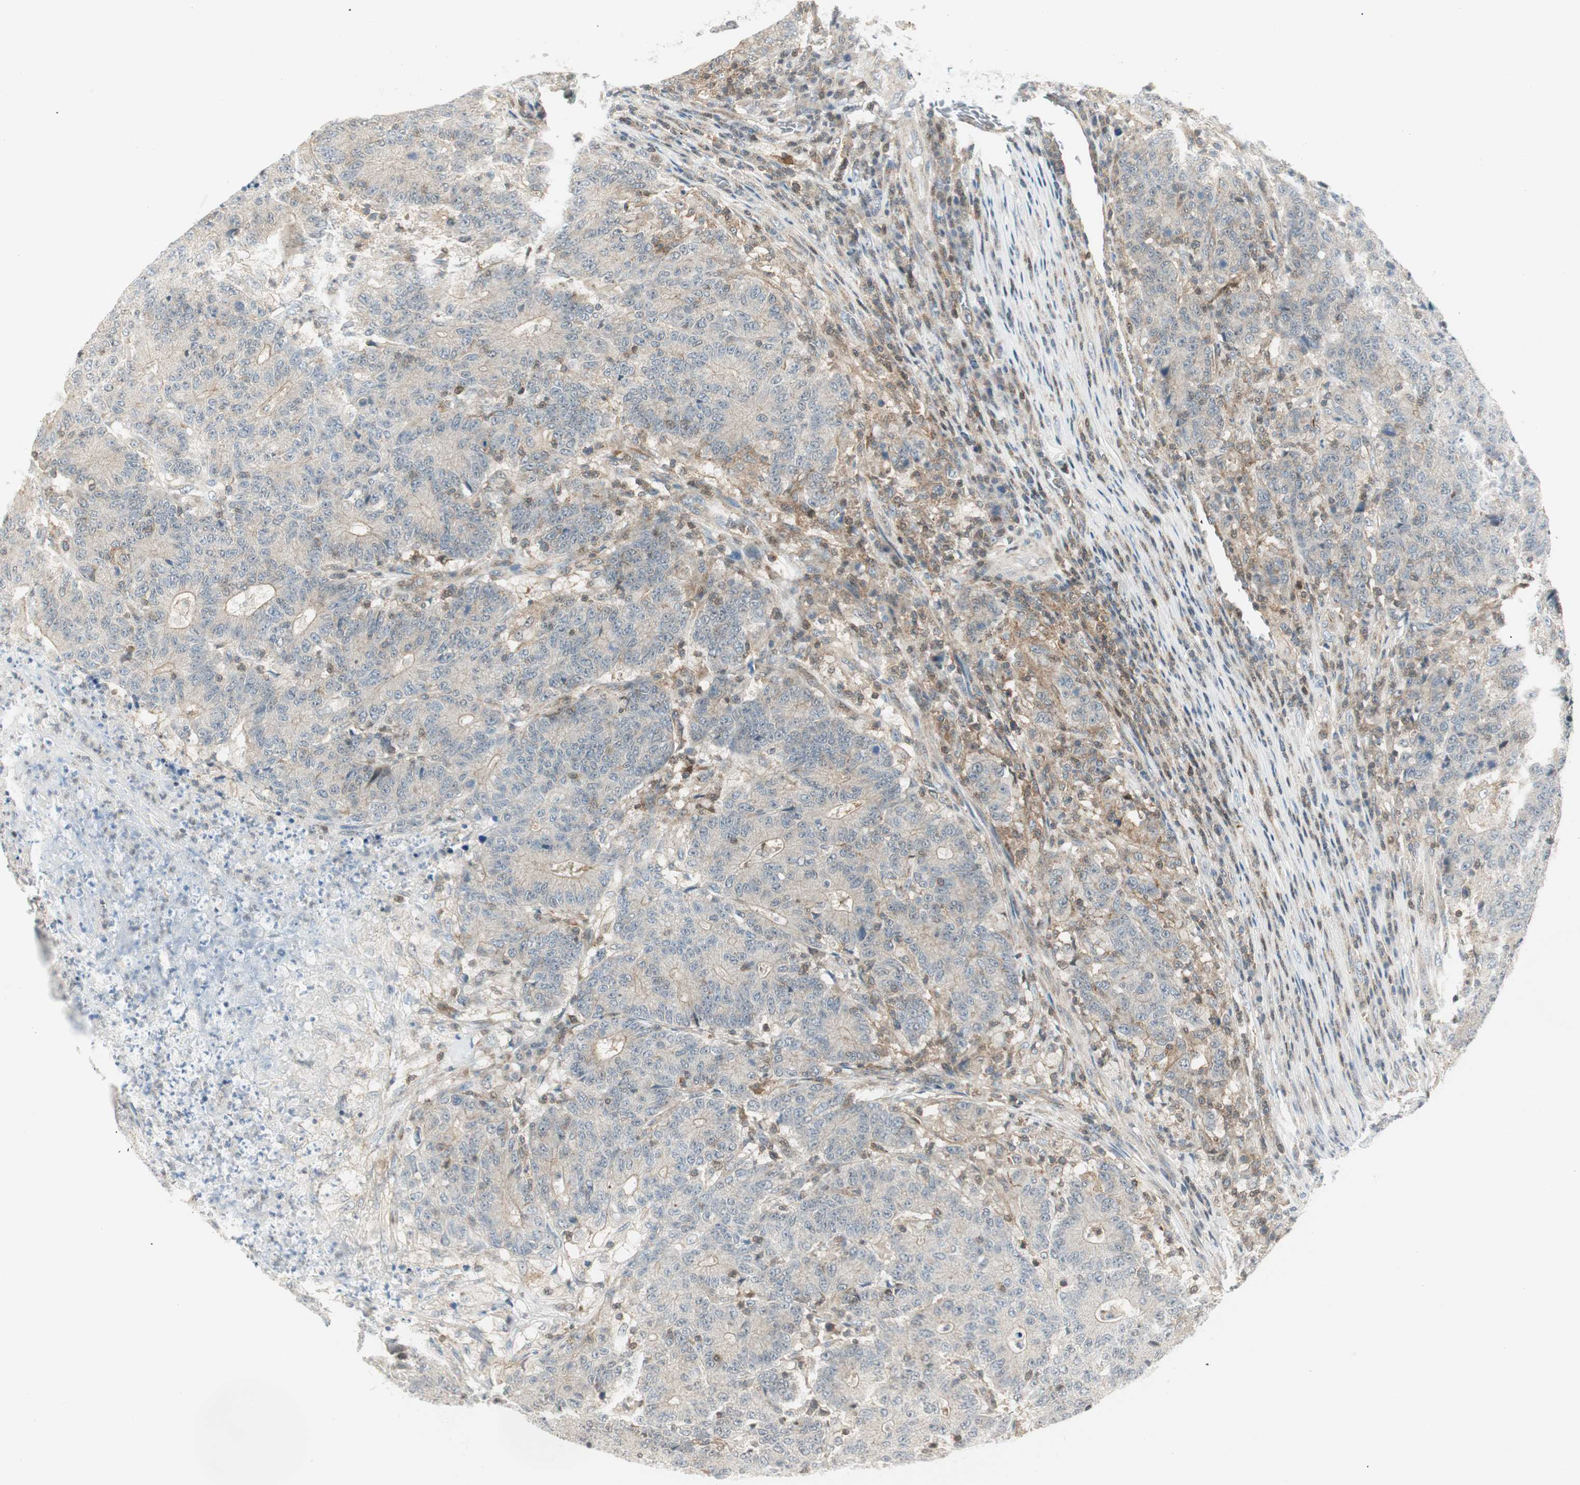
{"staining": {"intensity": "negative", "quantity": "none", "location": "none"}, "tissue": "colorectal cancer", "cell_type": "Tumor cells", "image_type": "cancer", "snomed": [{"axis": "morphology", "description": "Normal tissue, NOS"}, {"axis": "morphology", "description": "Adenocarcinoma, NOS"}, {"axis": "topography", "description": "Colon"}], "caption": "There is no significant expression in tumor cells of adenocarcinoma (colorectal). (DAB (3,3'-diaminobenzidine) immunohistochemistry (IHC) with hematoxylin counter stain).", "gene": "PPP1CA", "patient": {"sex": "female", "age": 75}}